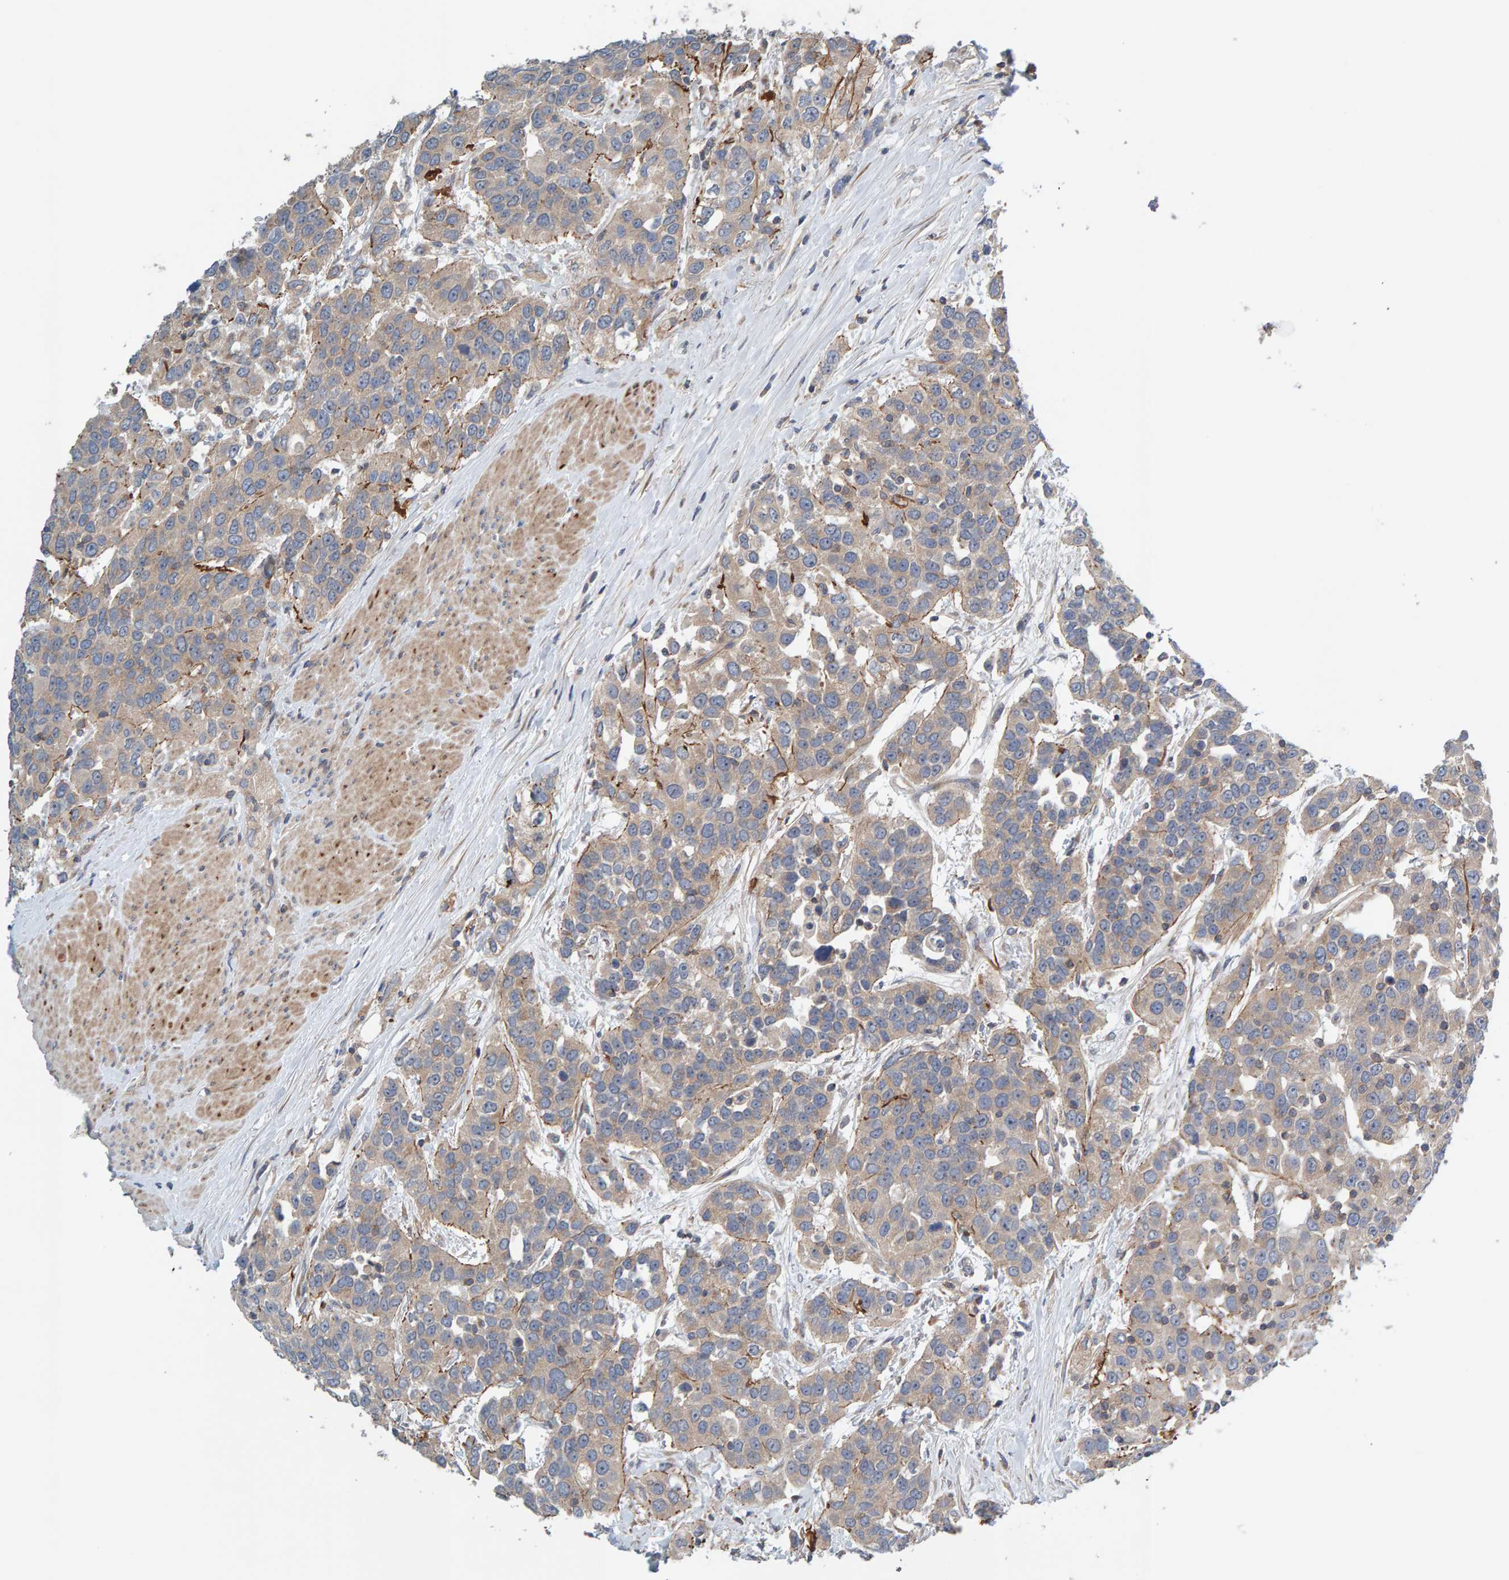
{"staining": {"intensity": "moderate", "quantity": "<25%", "location": "cytoplasmic/membranous"}, "tissue": "urothelial cancer", "cell_type": "Tumor cells", "image_type": "cancer", "snomed": [{"axis": "morphology", "description": "Urothelial carcinoma, High grade"}, {"axis": "topography", "description": "Urinary bladder"}], "caption": "Protein analysis of urothelial cancer tissue demonstrates moderate cytoplasmic/membranous expression in approximately <25% of tumor cells.", "gene": "CCM2", "patient": {"sex": "female", "age": 80}}